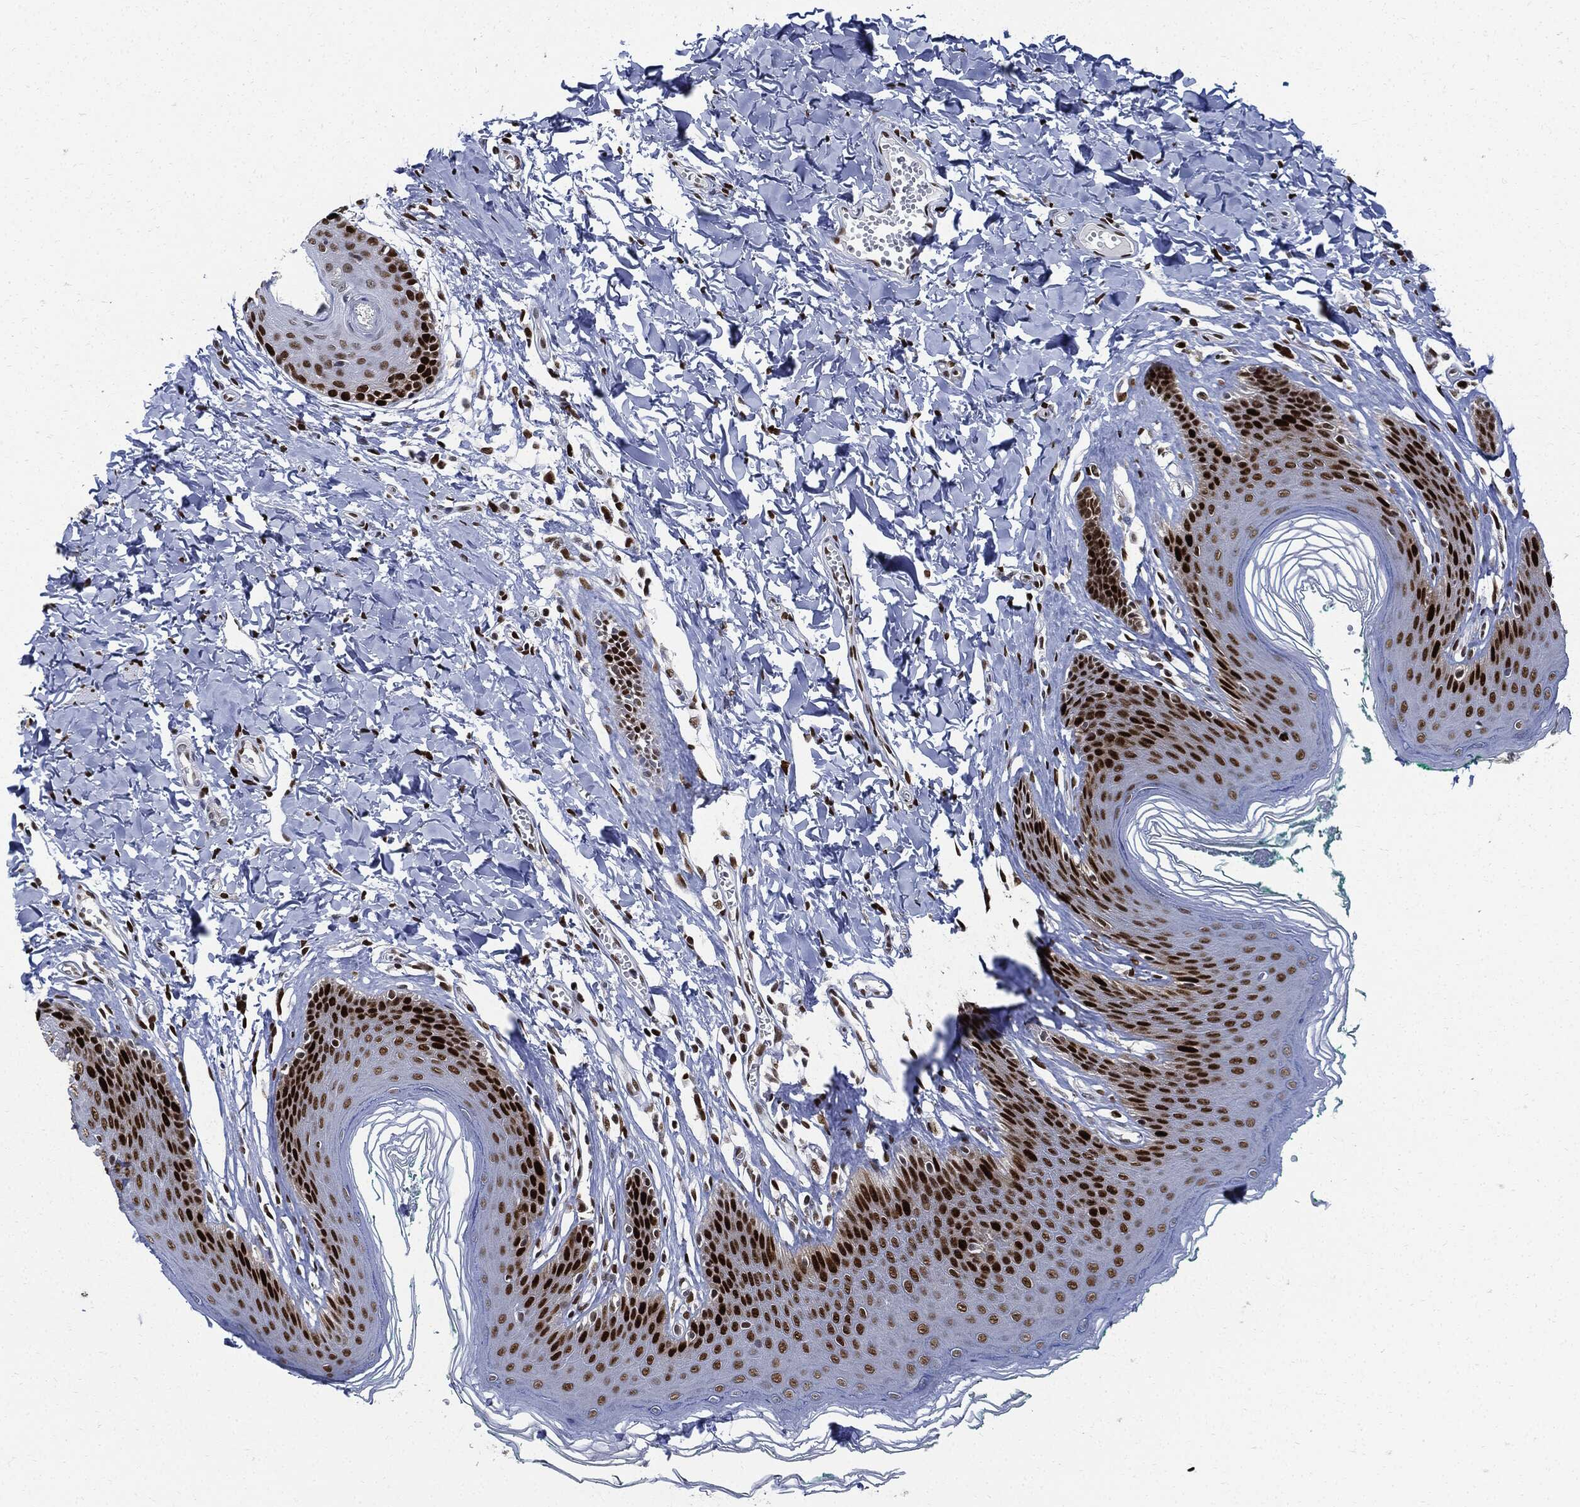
{"staining": {"intensity": "strong", "quantity": ">75%", "location": "nuclear"}, "tissue": "skin", "cell_type": "Epidermal cells", "image_type": "normal", "snomed": [{"axis": "morphology", "description": "Normal tissue, NOS"}, {"axis": "topography", "description": "Vulva"}], "caption": "An image showing strong nuclear expression in approximately >75% of epidermal cells in unremarkable skin, as visualized by brown immunohistochemical staining.", "gene": "PCNA", "patient": {"sex": "female", "age": 66}}